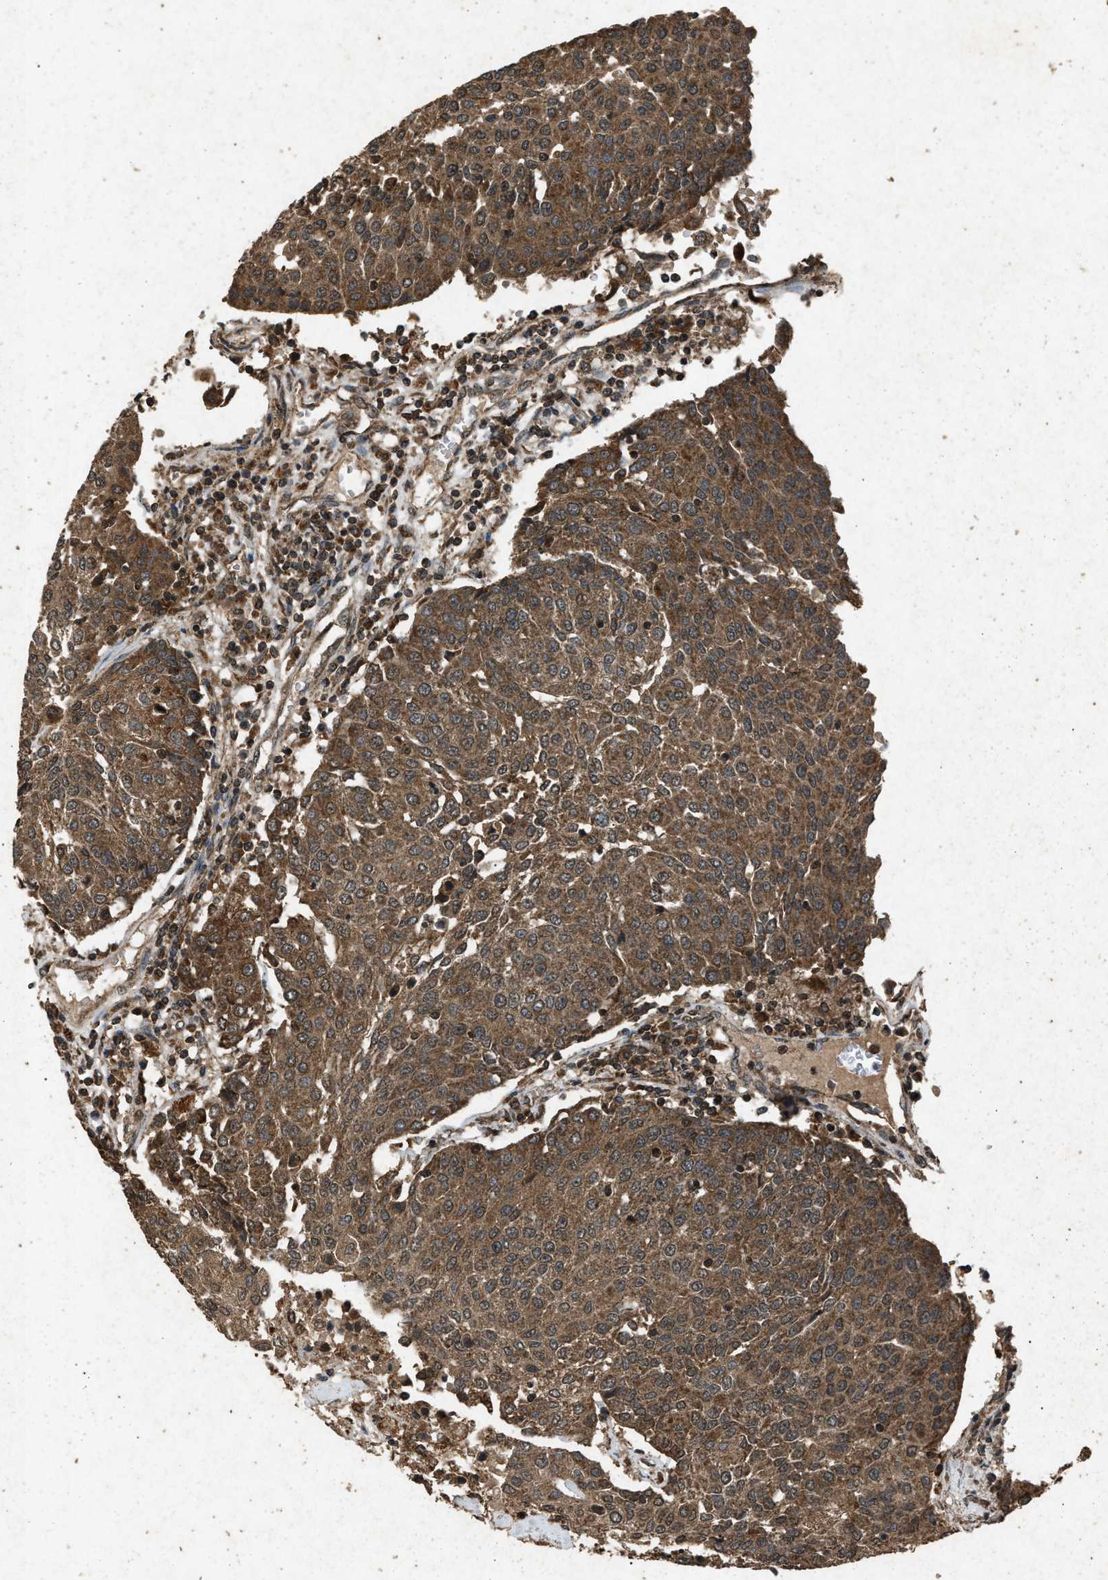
{"staining": {"intensity": "strong", "quantity": ">75%", "location": "cytoplasmic/membranous"}, "tissue": "urothelial cancer", "cell_type": "Tumor cells", "image_type": "cancer", "snomed": [{"axis": "morphology", "description": "Urothelial carcinoma, High grade"}, {"axis": "topography", "description": "Urinary bladder"}], "caption": "This micrograph displays urothelial cancer stained with immunohistochemistry (IHC) to label a protein in brown. The cytoplasmic/membranous of tumor cells show strong positivity for the protein. Nuclei are counter-stained blue.", "gene": "OAS1", "patient": {"sex": "female", "age": 85}}